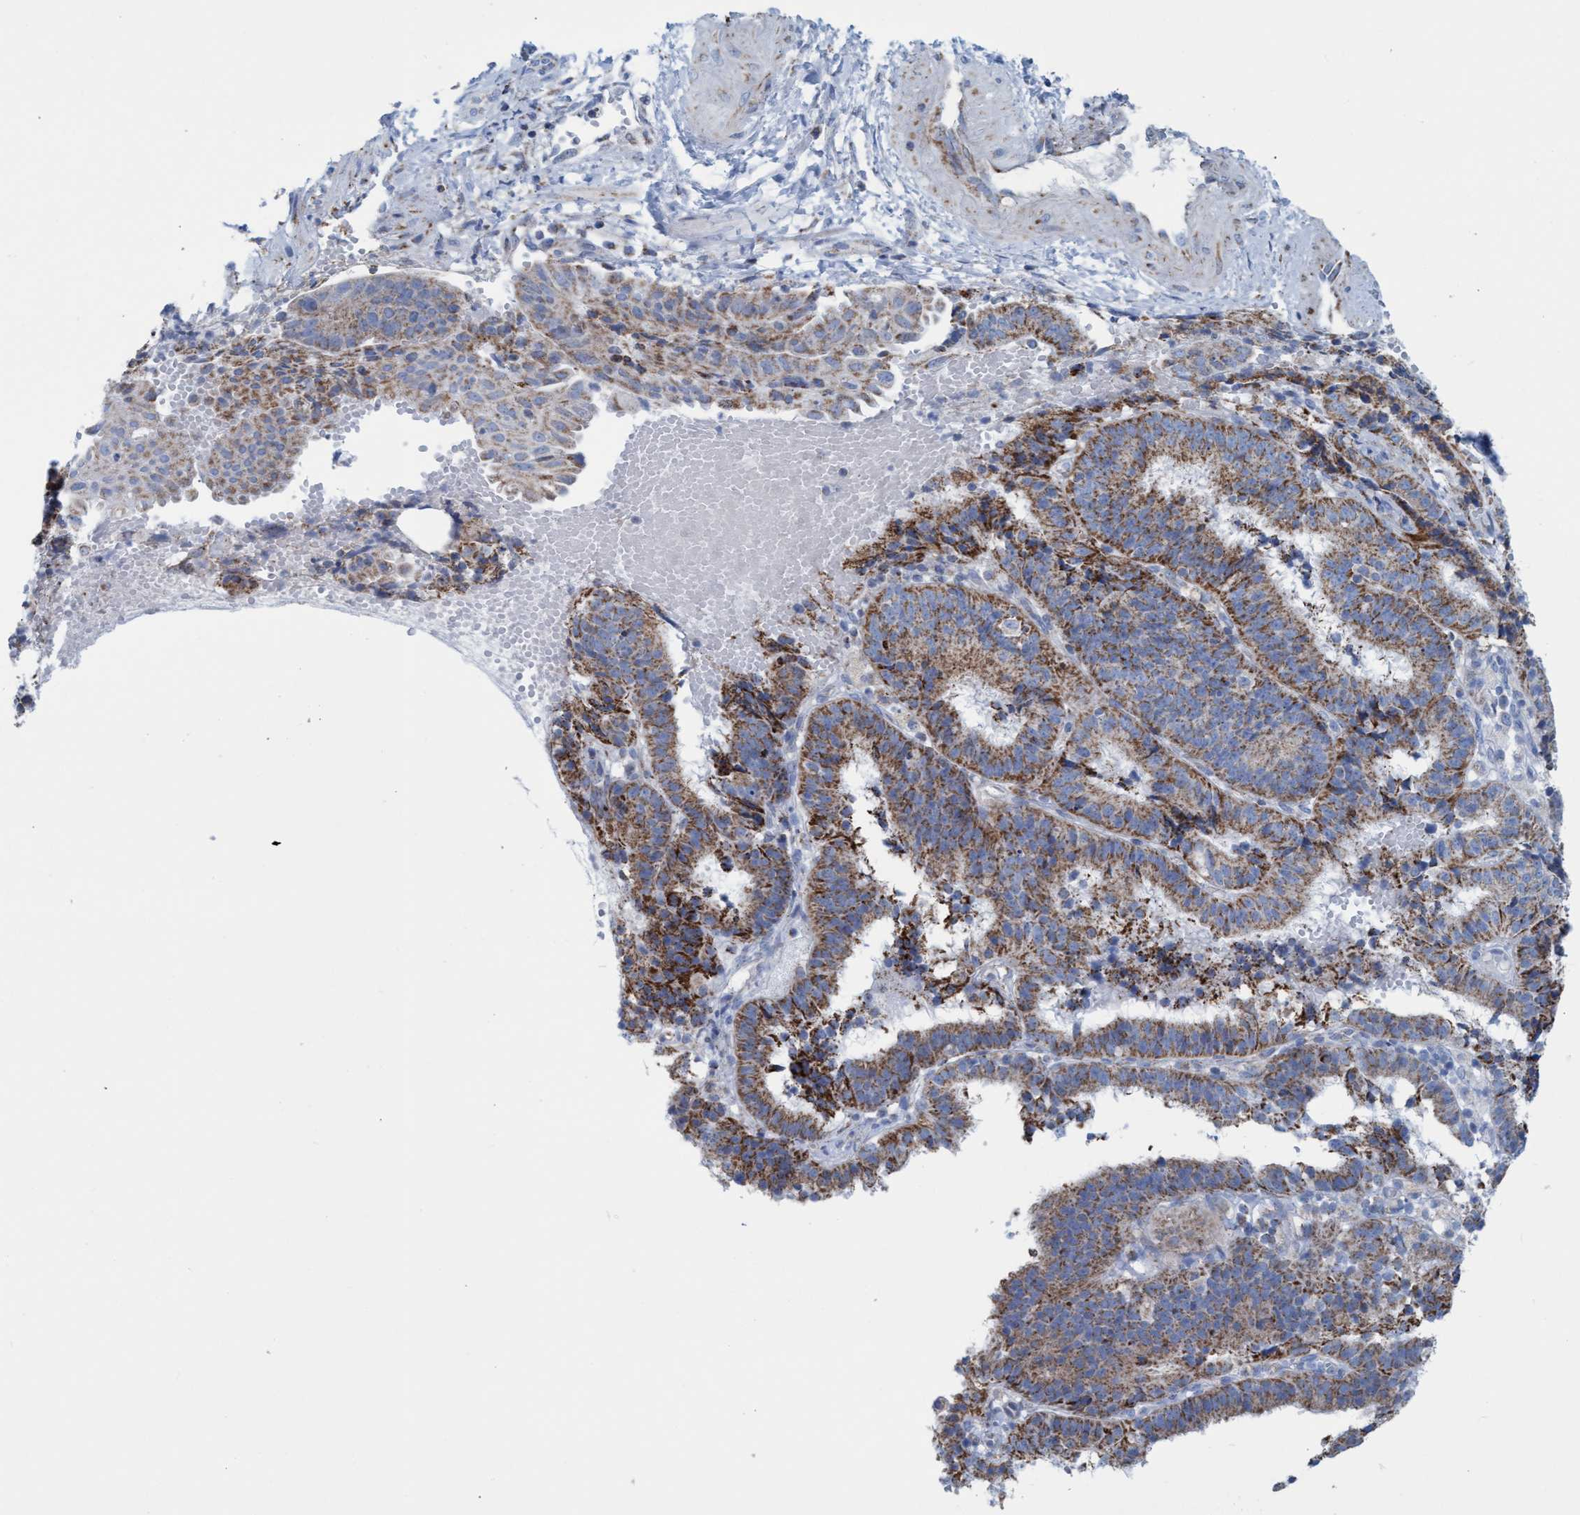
{"staining": {"intensity": "moderate", "quantity": ">75%", "location": "cytoplasmic/membranous"}, "tissue": "endometrial cancer", "cell_type": "Tumor cells", "image_type": "cancer", "snomed": [{"axis": "morphology", "description": "Adenocarcinoma, NOS"}, {"axis": "topography", "description": "Endometrium"}], "caption": "Protein expression analysis of endometrial adenocarcinoma displays moderate cytoplasmic/membranous staining in approximately >75% of tumor cells. The protein of interest is stained brown, and the nuclei are stained in blue (DAB IHC with brightfield microscopy, high magnification).", "gene": "GGA3", "patient": {"sex": "female", "age": 51}}